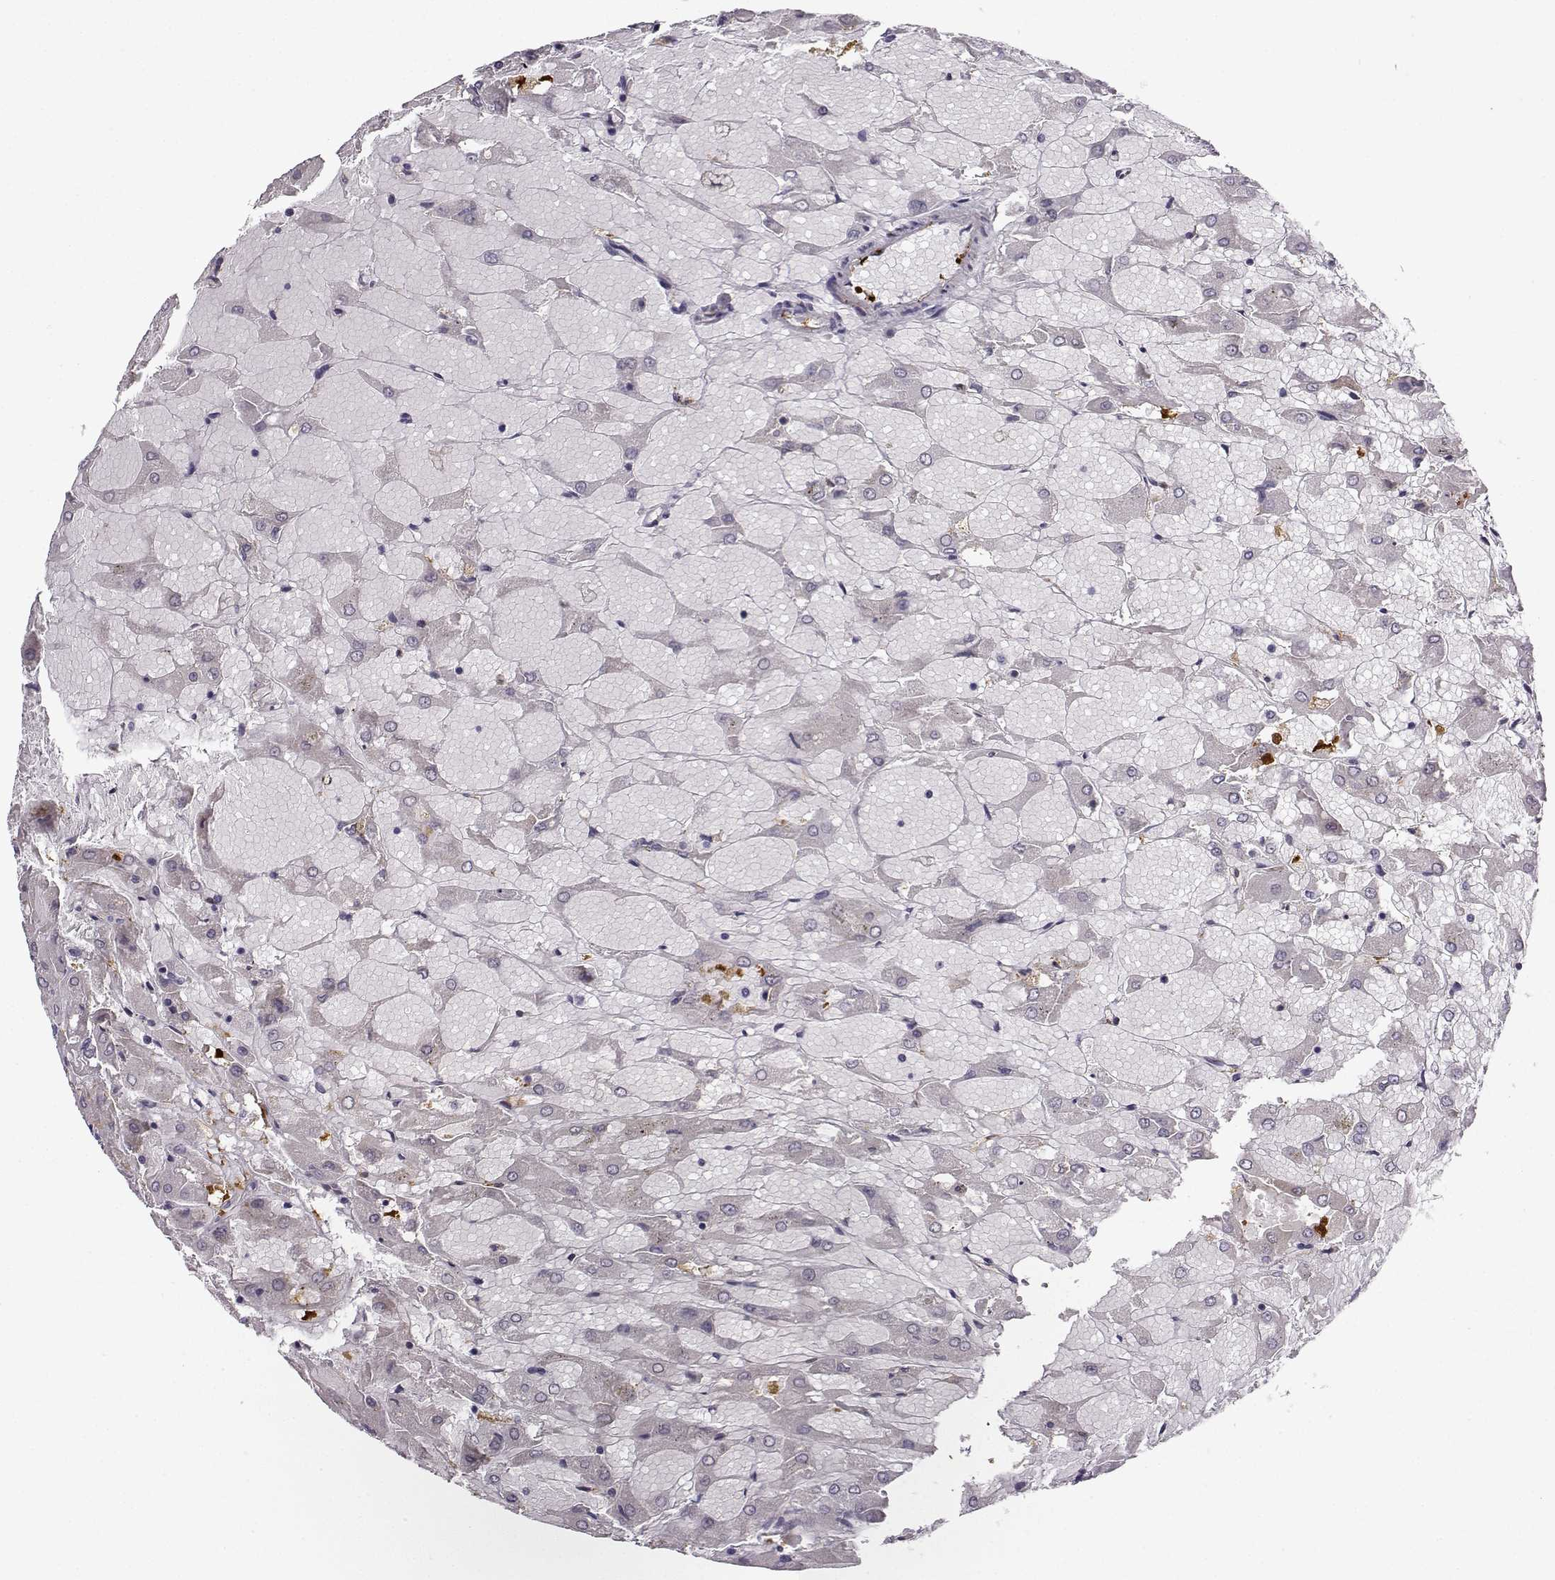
{"staining": {"intensity": "negative", "quantity": "none", "location": "none"}, "tissue": "renal cancer", "cell_type": "Tumor cells", "image_type": "cancer", "snomed": [{"axis": "morphology", "description": "Adenocarcinoma, NOS"}, {"axis": "topography", "description": "Kidney"}], "caption": "Adenocarcinoma (renal) was stained to show a protein in brown. There is no significant positivity in tumor cells.", "gene": "NQO1", "patient": {"sex": "male", "age": 72}}